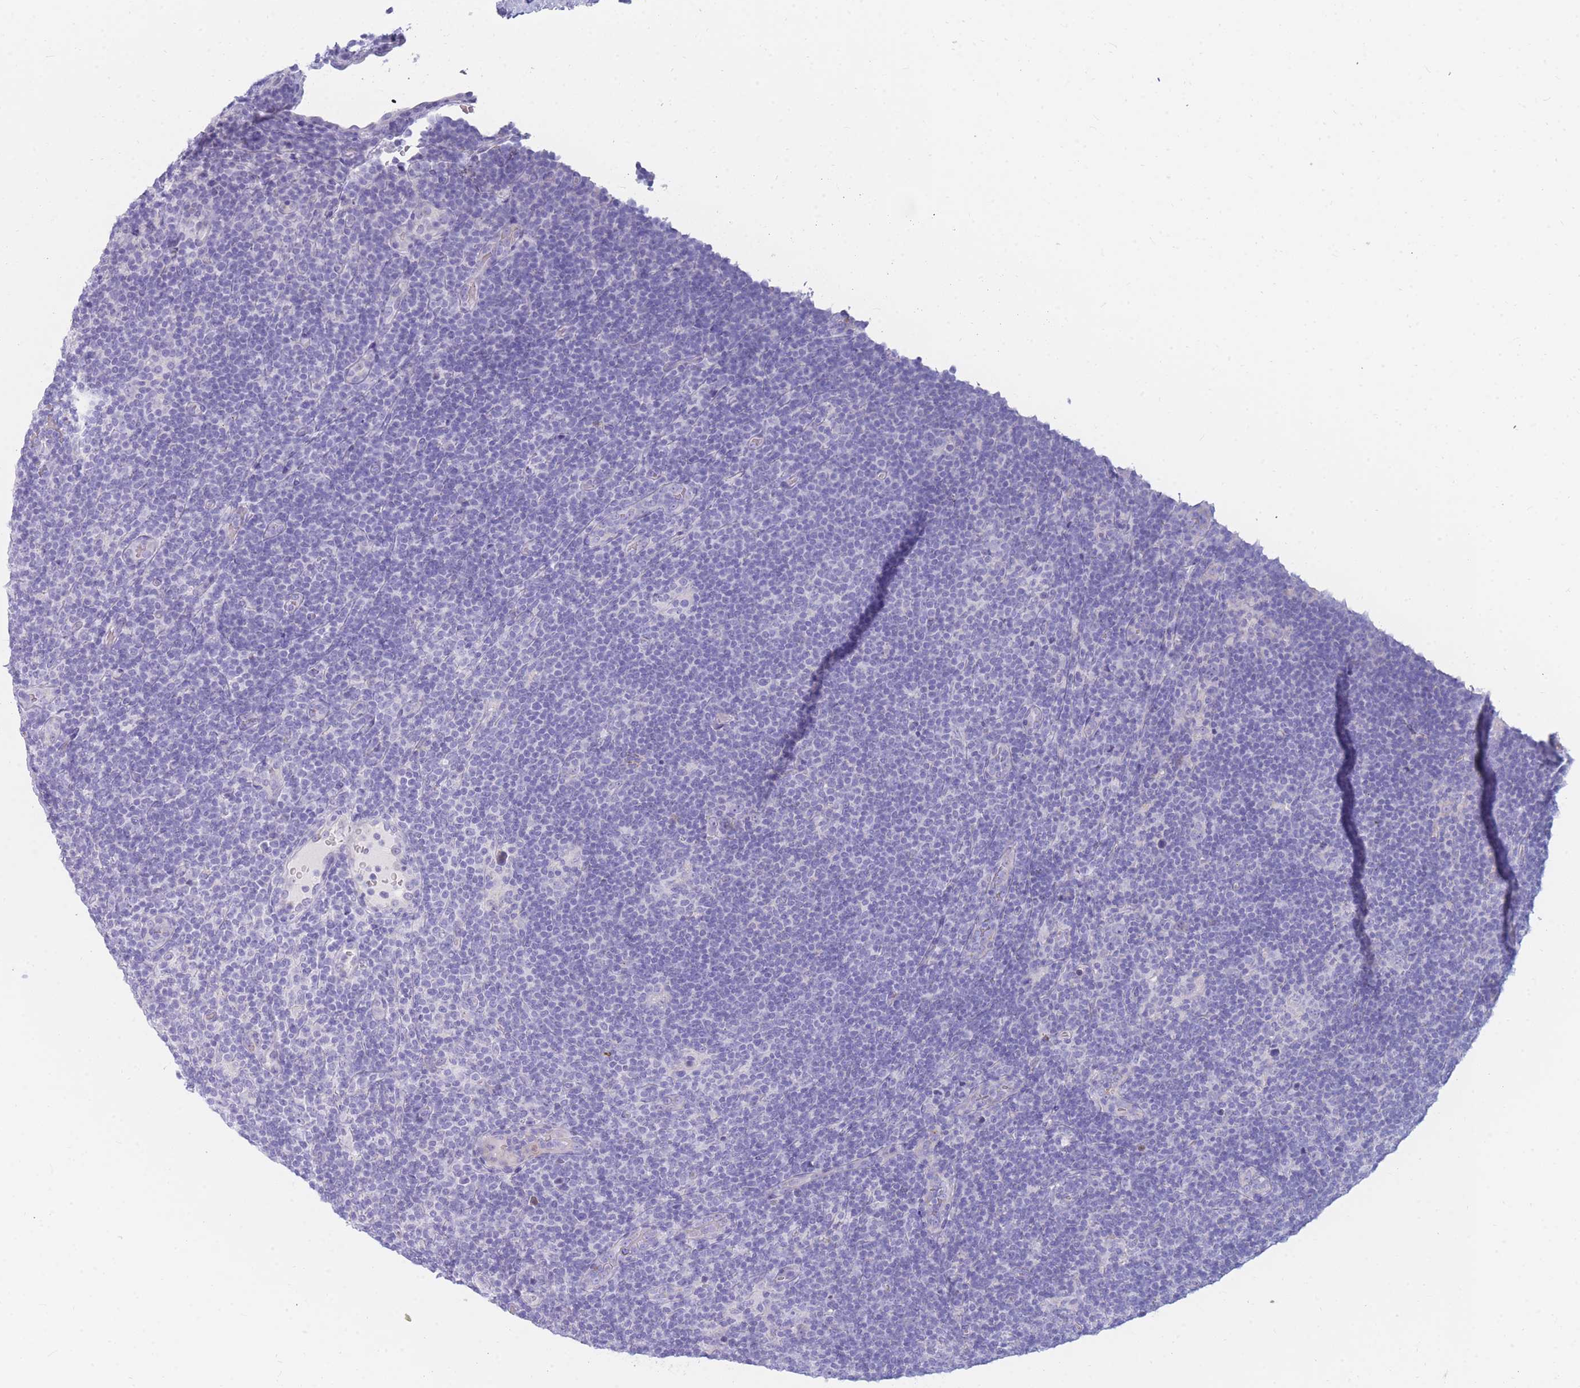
{"staining": {"intensity": "negative", "quantity": "none", "location": "none"}, "tissue": "lymphoma", "cell_type": "Tumor cells", "image_type": "cancer", "snomed": [{"axis": "morphology", "description": "Hodgkin's disease, NOS"}, {"axis": "topography", "description": "Lymph node"}], "caption": "An IHC photomicrograph of Hodgkin's disease is shown. There is no staining in tumor cells of Hodgkin's disease. (Stains: DAB (3,3'-diaminobenzidine) immunohistochemistry (IHC) with hematoxylin counter stain, Microscopy: brightfield microscopy at high magnification).", "gene": "NKX1-2", "patient": {"sex": "female", "age": 57}}